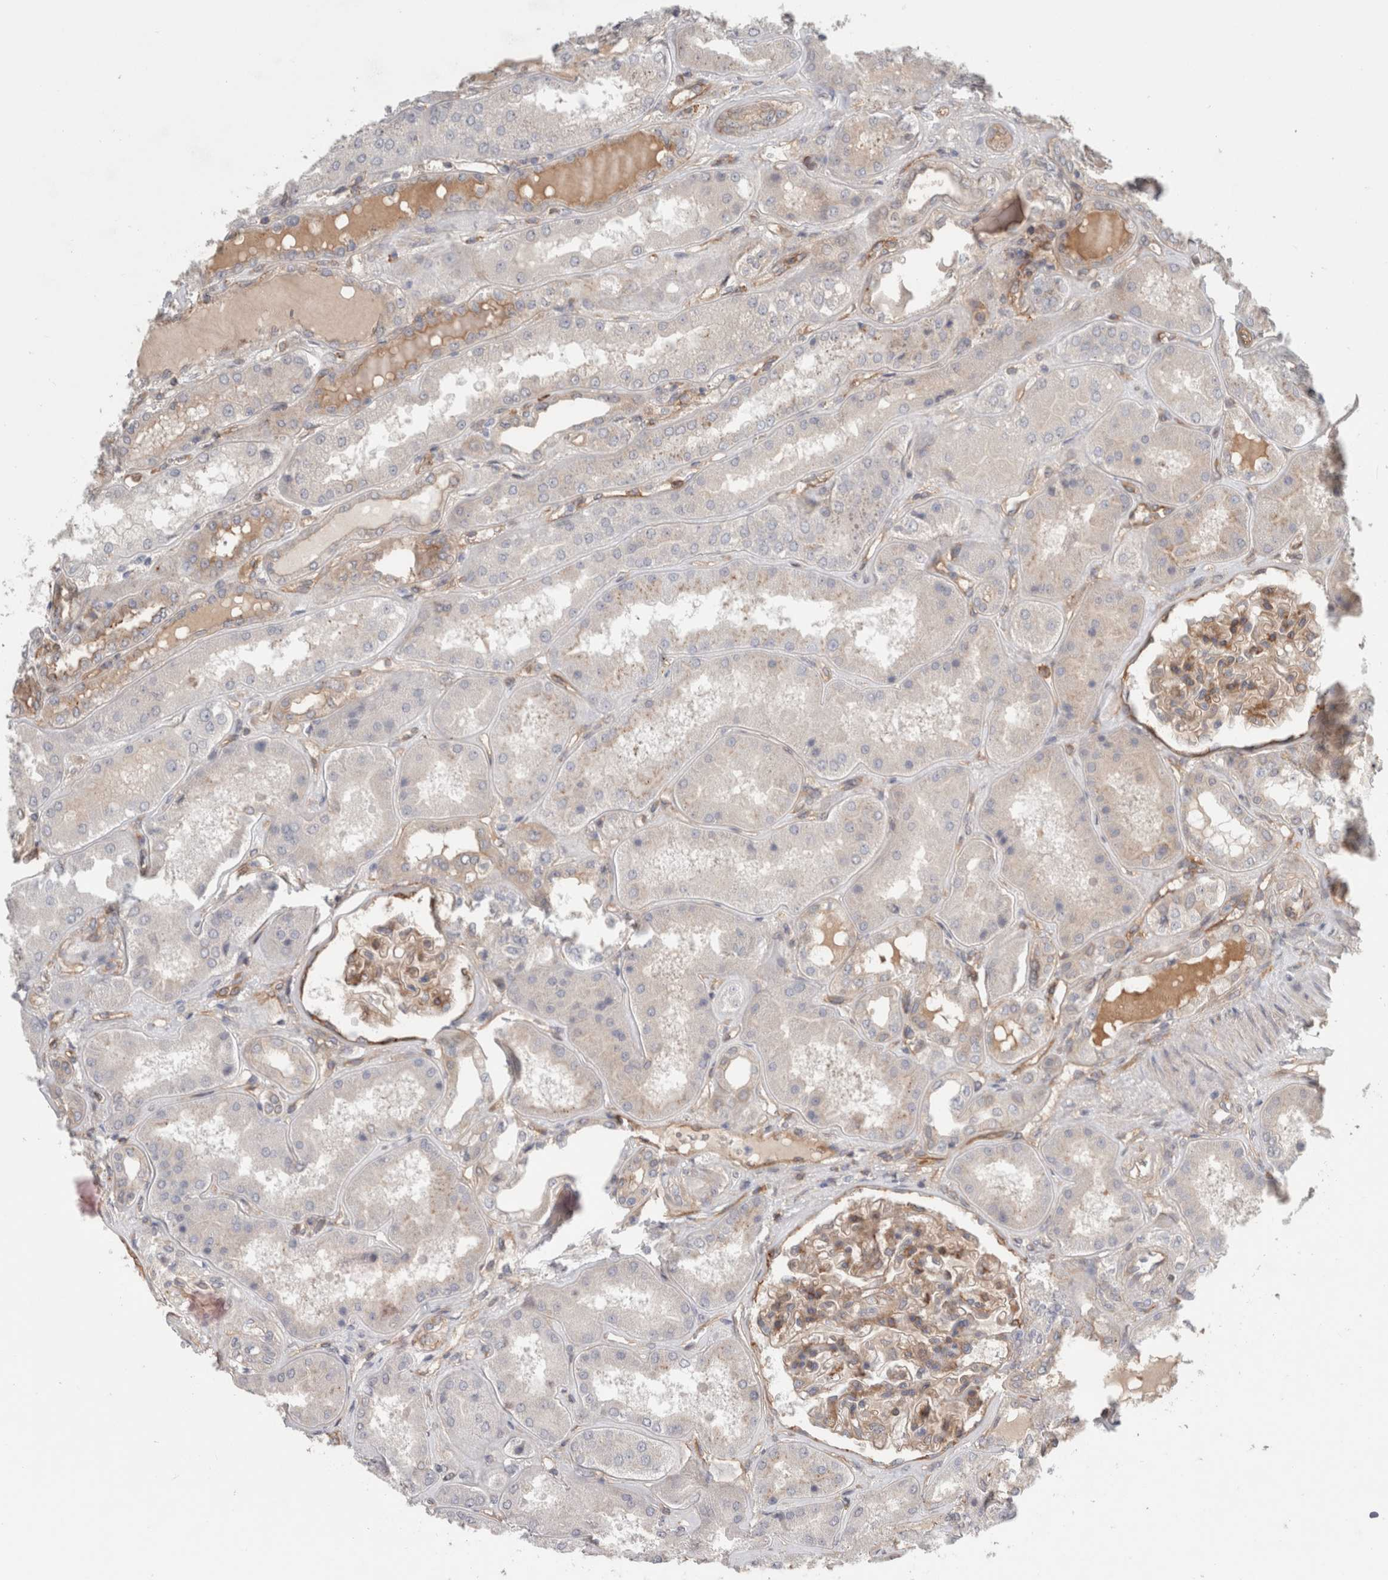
{"staining": {"intensity": "weak", "quantity": "25%-75%", "location": "cytoplasmic/membranous"}, "tissue": "kidney", "cell_type": "Cells in glomeruli", "image_type": "normal", "snomed": [{"axis": "morphology", "description": "Normal tissue, NOS"}, {"axis": "topography", "description": "Kidney"}], "caption": "DAB (3,3'-diaminobenzidine) immunohistochemical staining of normal kidney shows weak cytoplasmic/membranous protein expression in about 25%-75% of cells in glomeruli.", "gene": "RASAL2", "patient": {"sex": "female", "age": 56}}